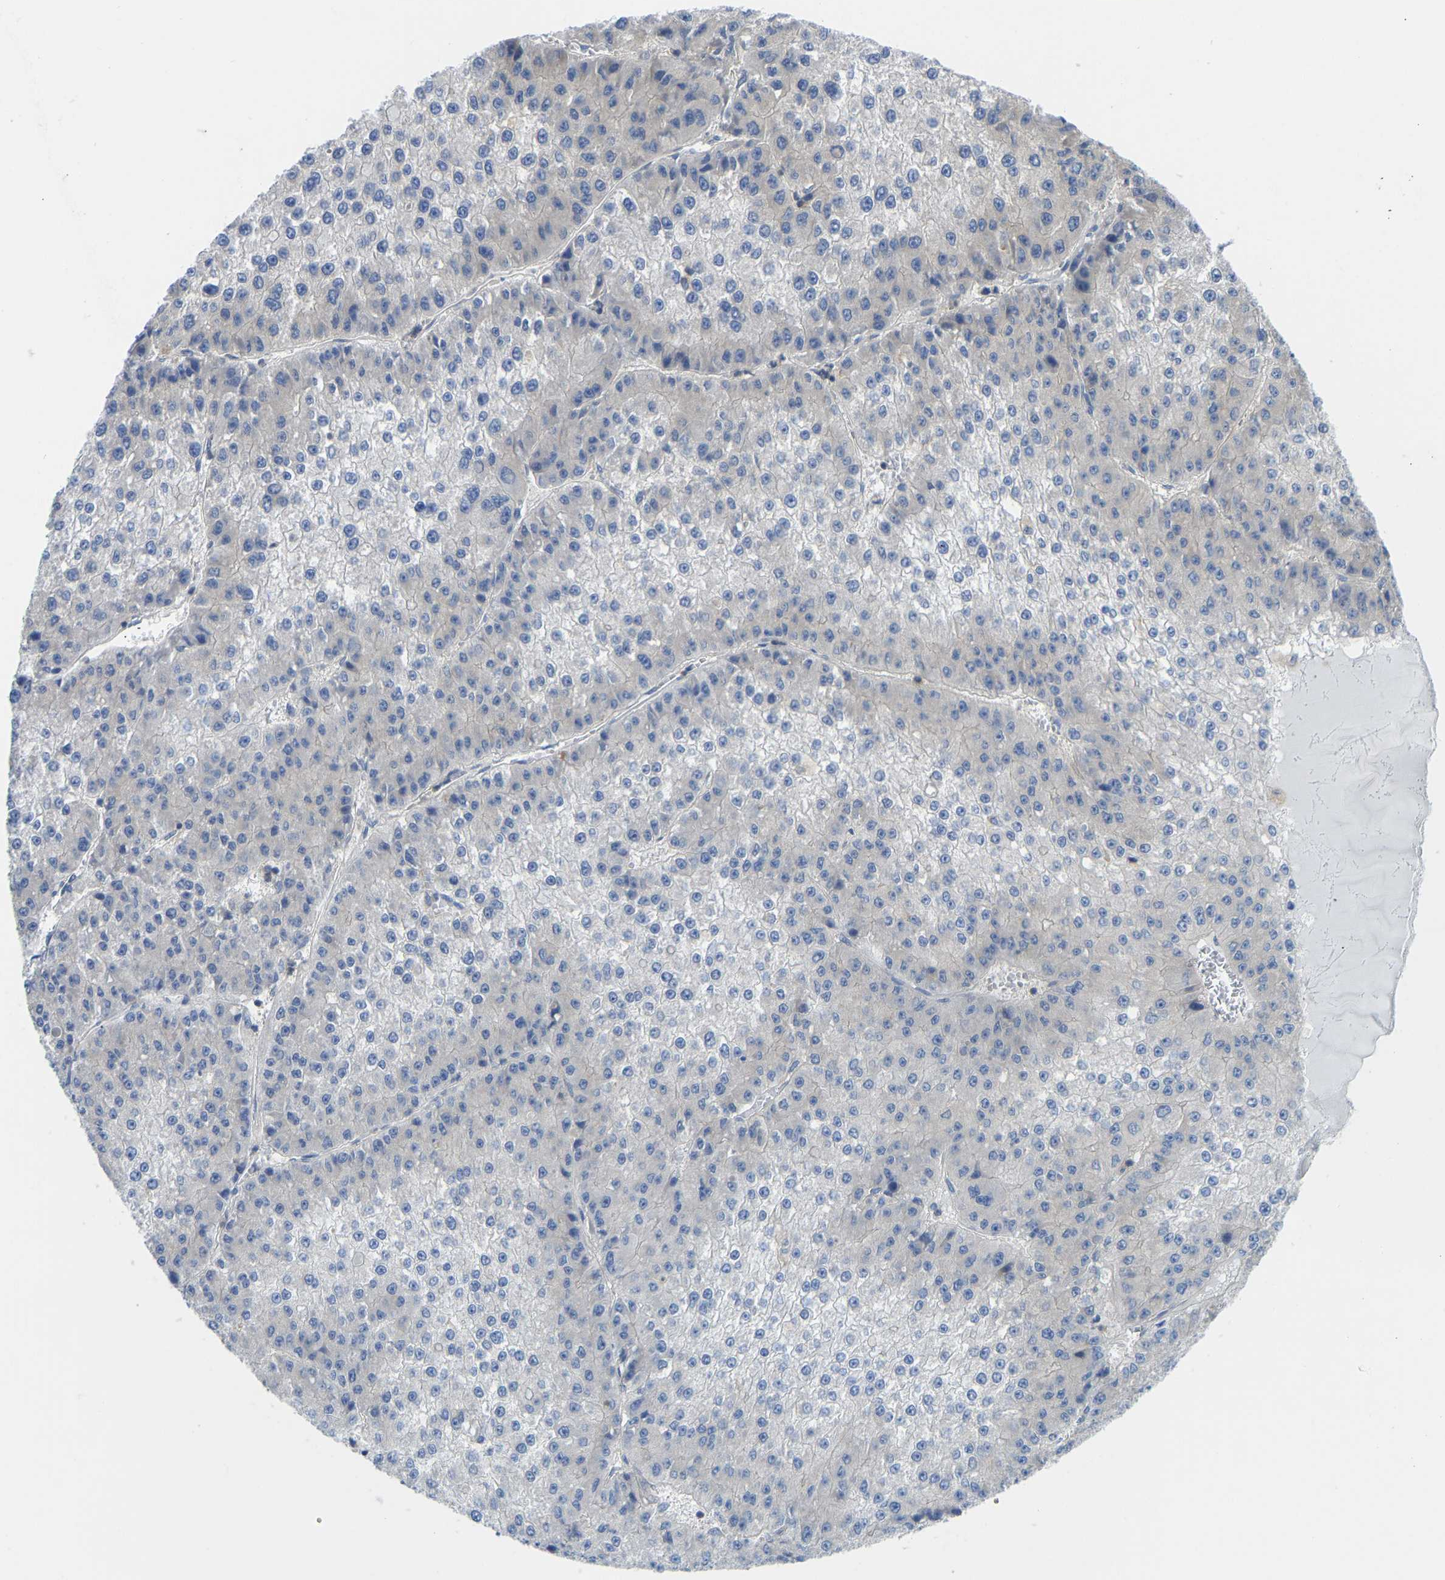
{"staining": {"intensity": "negative", "quantity": "none", "location": "none"}, "tissue": "liver cancer", "cell_type": "Tumor cells", "image_type": "cancer", "snomed": [{"axis": "morphology", "description": "Carcinoma, Hepatocellular, NOS"}, {"axis": "topography", "description": "Liver"}], "caption": "Micrograph shows no protein positivity in tumor cells of liver cancer tissue.", "gene": "PPP3CA", "patient": {"sex": "female", "age": 73}}